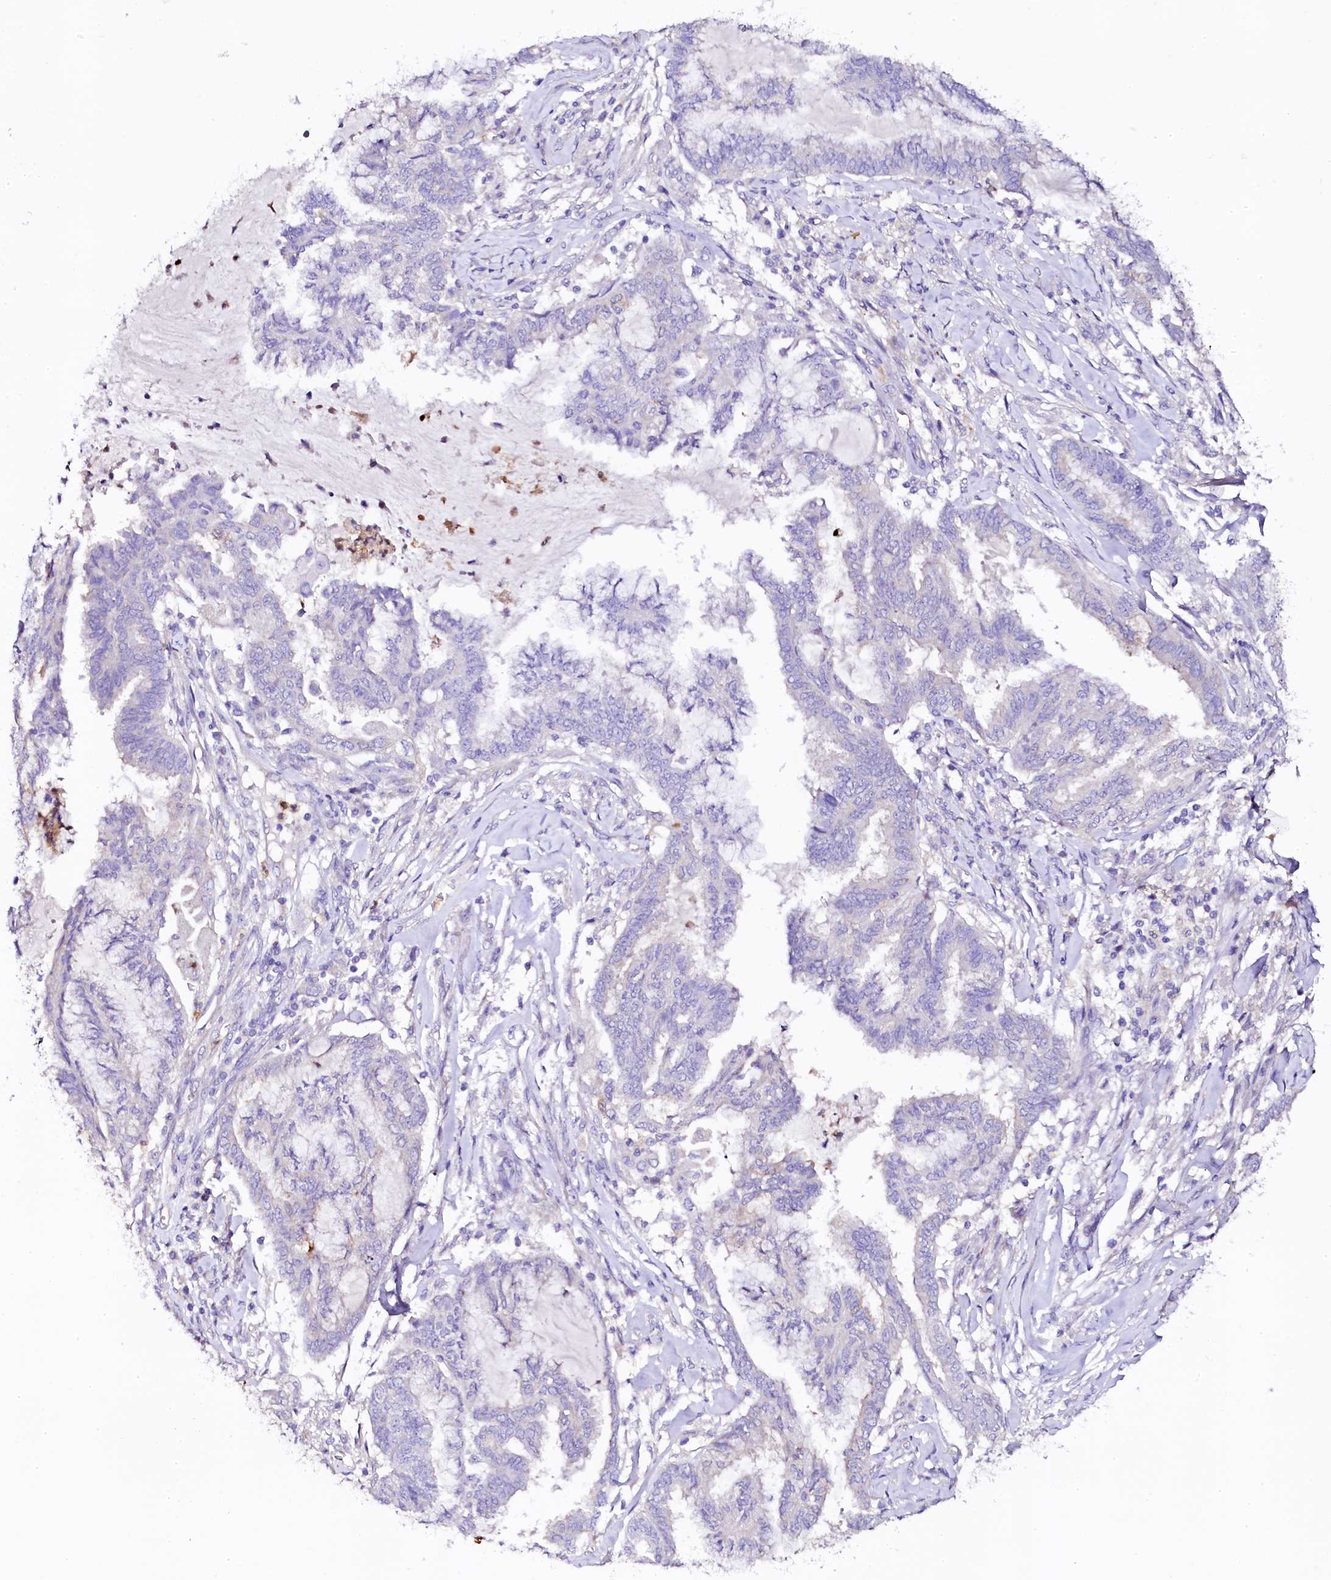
{"staining": {"intensity": "negative", "quantity": "none", "location": "none"}, "tissue": "endometrial cancer", "cell_type": "Tumor cells", "image_type": "cancer", "snomed": [{"axis": "morphology", "description": "Adenocarcinoma, NOS"}, {"axis": "topography", "description": "Endometrium"}], "caption": "IHC micrograph of neoplastic tissue: endometrial cancer stained with DAB (3,3'-diaminobenzidine) reveals no significant protein expression in tumor cells. The staining was performed using DAB (3,3'-diaminobenzidine) to visualize the protein expression in brown, while the nuclei were stained in blue with hematoxylin (Magnification: 20x).", "gene": "NAA16", "patient": {"sex": "female", "age": 86}}